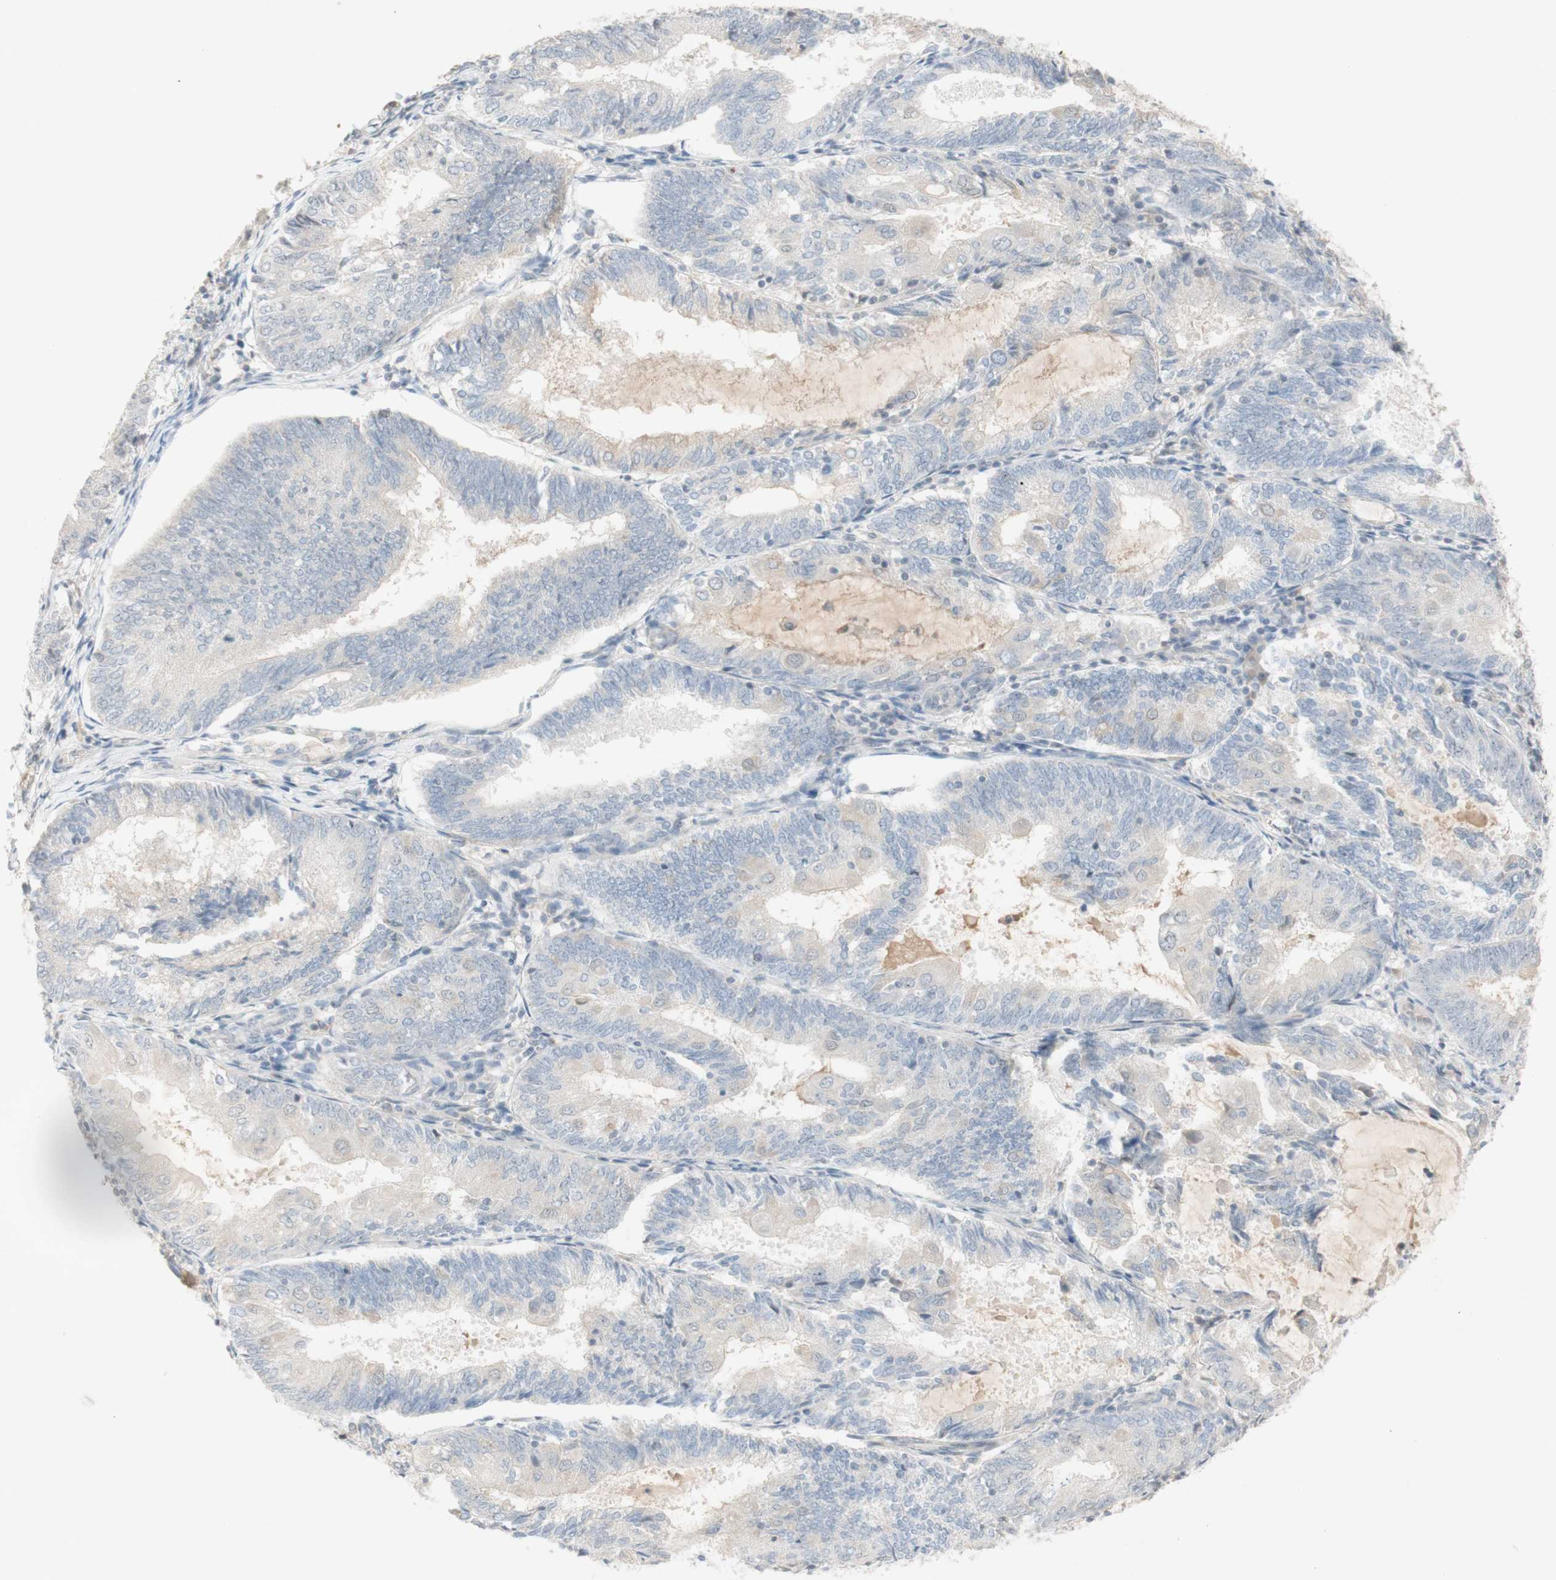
{"staining": {"intensity": "negative", "quantity": "none", "location": "none"}, "tissue": "endometrial cancer", "cell_type": "Tumor cells", "image_type": "cancer", "snomed": [{"axis": "morphology", "description": "Adenocarcinoma, NOS"}, {"axis": "topography", "description": "Endometrium"}], "caption": "There is no significant expression in tumor cells of endometrial adenocarcinoma.", "gene": "PLCD4", "patient": {"sex": "female", "age": 81}}